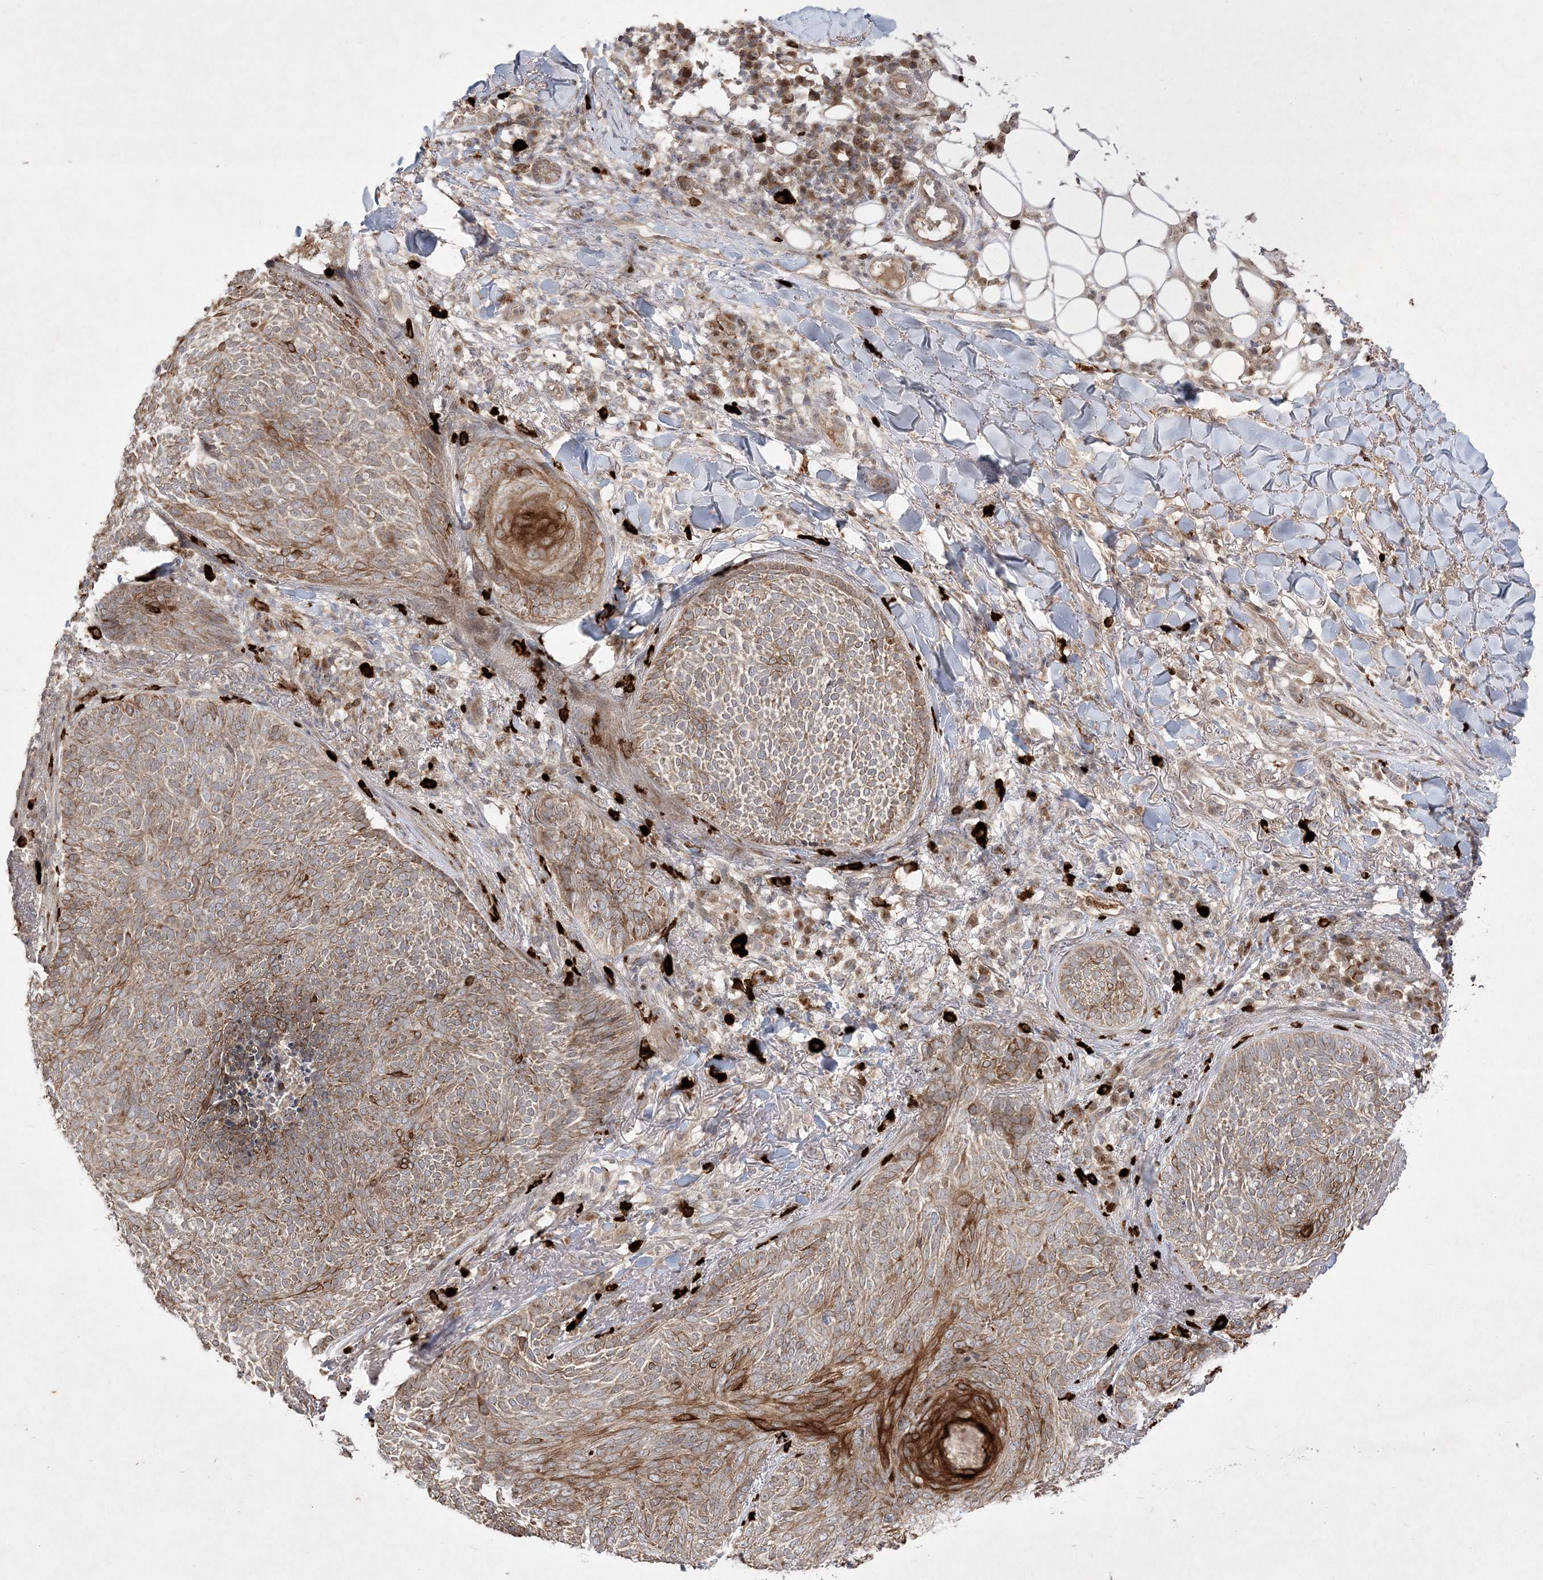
{"staining": {"intensity": "moderate", "quantity": ">75%", "location": "cytoplasmic/membranous"}, "tissue": "skin cancer", "cell_type": "Tumor cells", "image_type": "cancer", "snomed": [{"axis": "morphology", "description": "Basal cell carcinoma"}, {"axis": "topography", "description": "Skin"}], "caption": "Skin basal cell carcinoma was stained to show a protein in brown. There is medium levels of moderate cytoplasmic/membranous staining in about >75% of tumor cells.", "gene": "CLNK", "patient": {"sex": "male", "age": 85}}